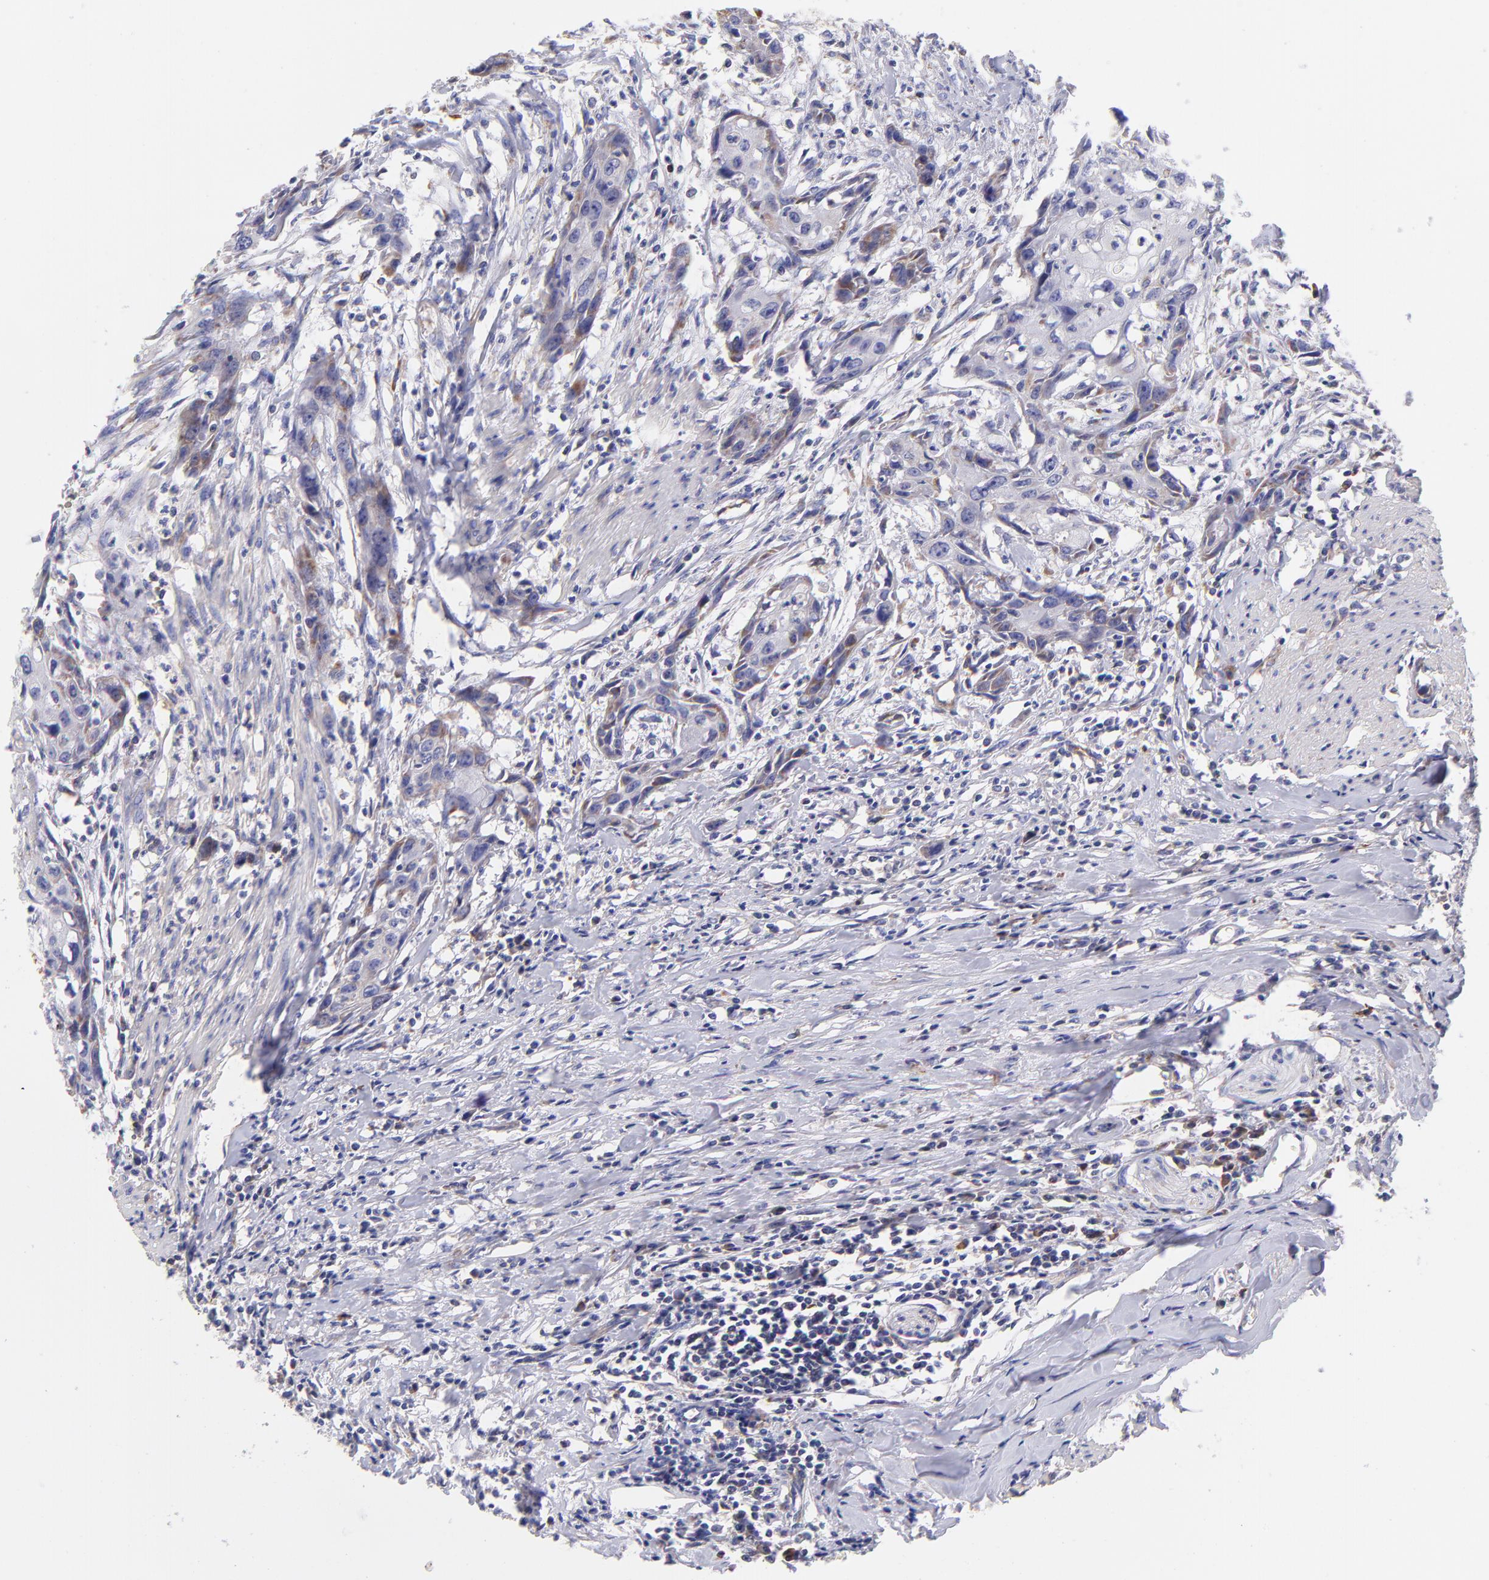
{"staining": {"intensity": "weak", "quantity": "<25%", "location": "cytoplasmic/membranous"}, "tissue": "urothelial cancer", "cell_type": "Tumor cells", "image_type": "cancer", "snomed": [{"axis": "morphology", "description": "Urothelial carcinoma, High grade"}, {"axis": "topography", "description": "Urinary bladder"}], "caption": "There is no significant staining in tumor cells of high-grade urothelial carcinoma.", "gene": "PREX1", "patient": {"sex": "male", "age": 54}}